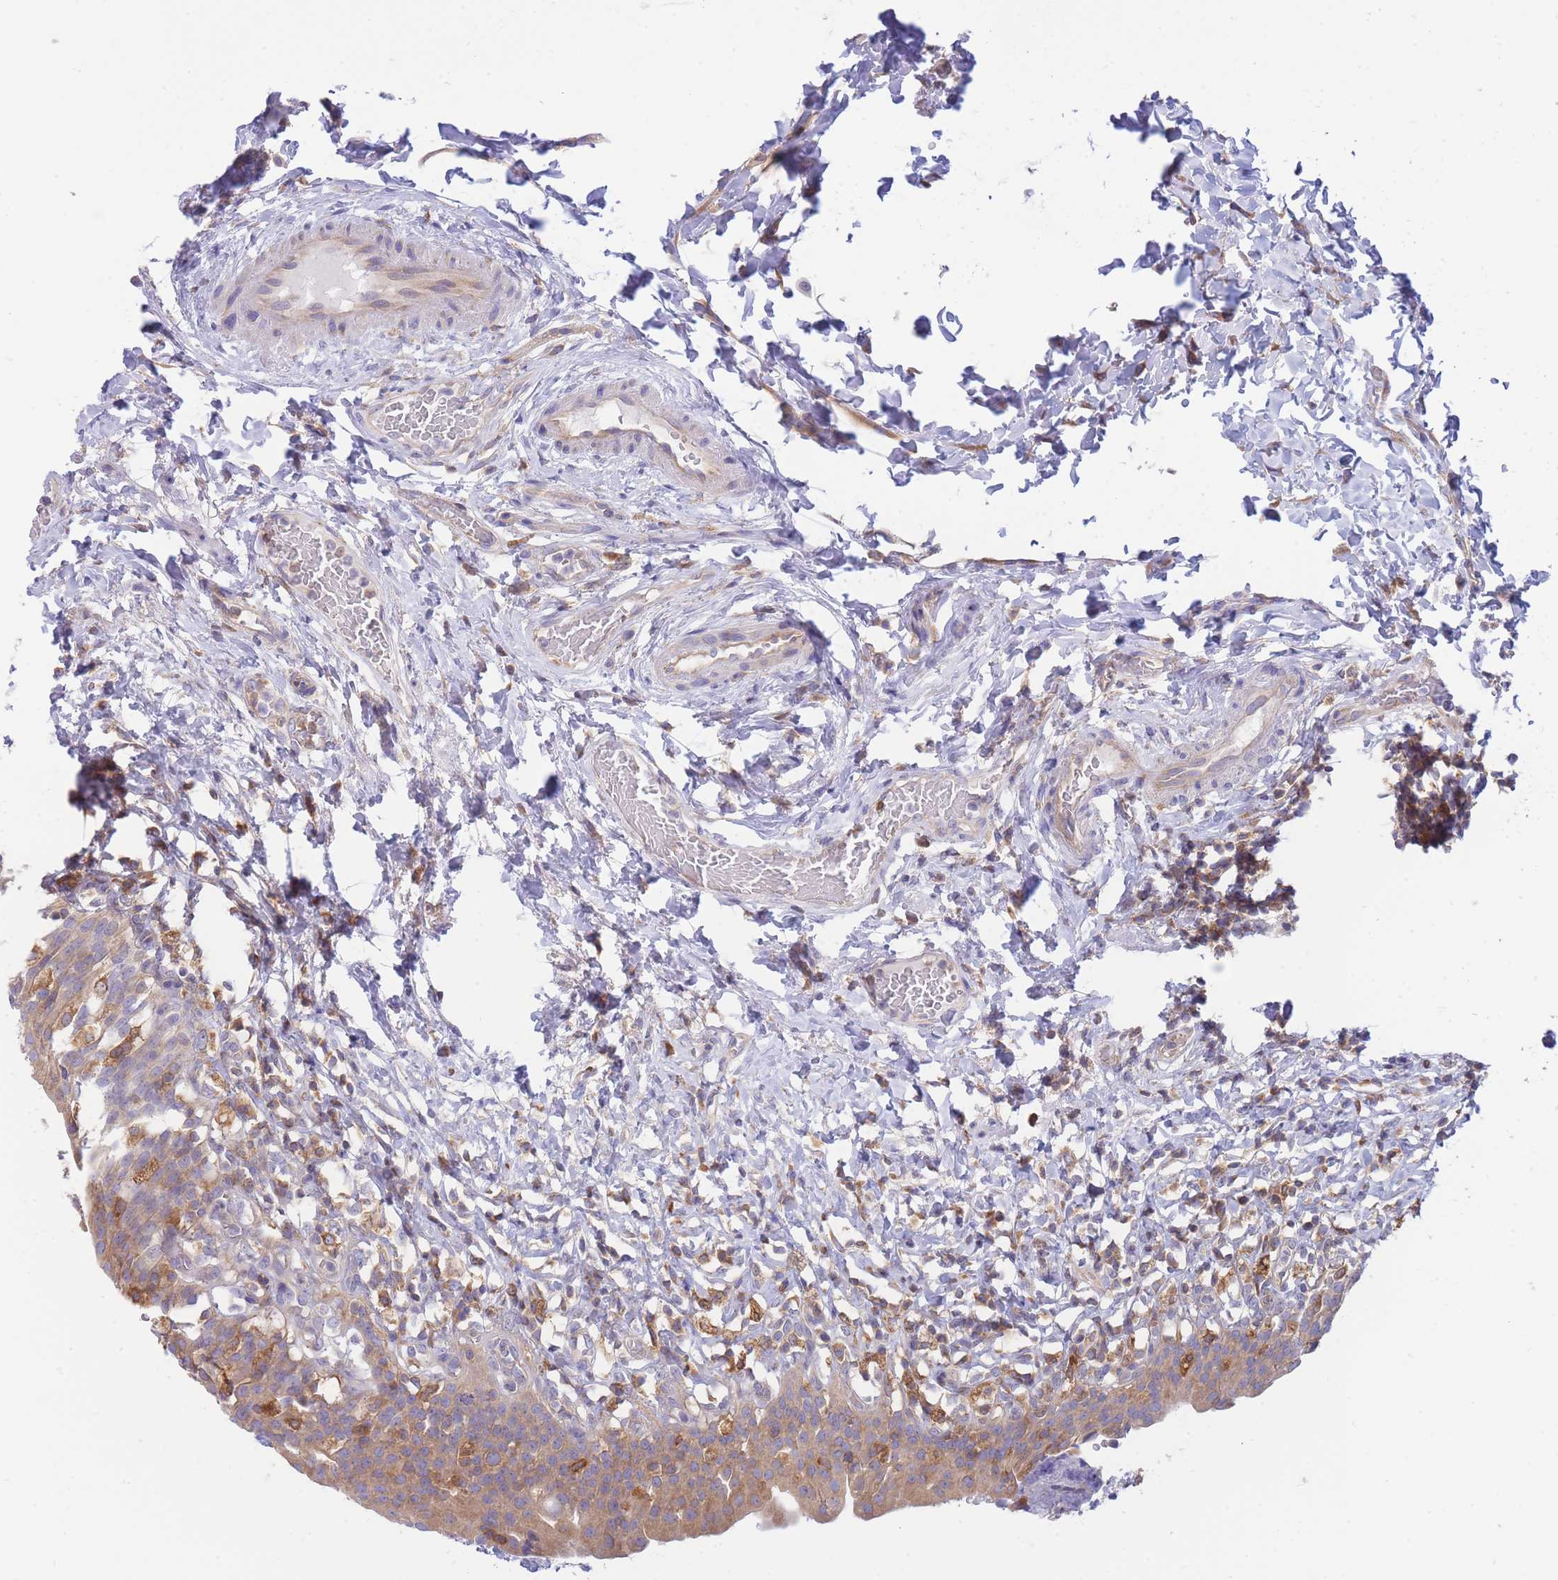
{"staining": {"intensity": "moderate", "quantity": ">75%", "location": "cytoplasmic/membranous"}, "tissue": "urinary bladder", "cell_type": "Urothelial cells", "image_type": "normal", "snomed": [{"axis": "morphology", "description": "Normal tissue, NOS"}, {"axis": "morphology", "description": "Inflammation, NOS"}, {"axis": "topography", "description": "Urinary bladder"}], "caption": "Immunohistochemistry of normal human urinary bladder demonstrates medium levels of moderate cytoplasmic/membranous positivity in about >75% of urothelial cells. Nuclei are stained in blue.", "gene": "SH2B2", "patient": {"sex": "male", "age": 64}}